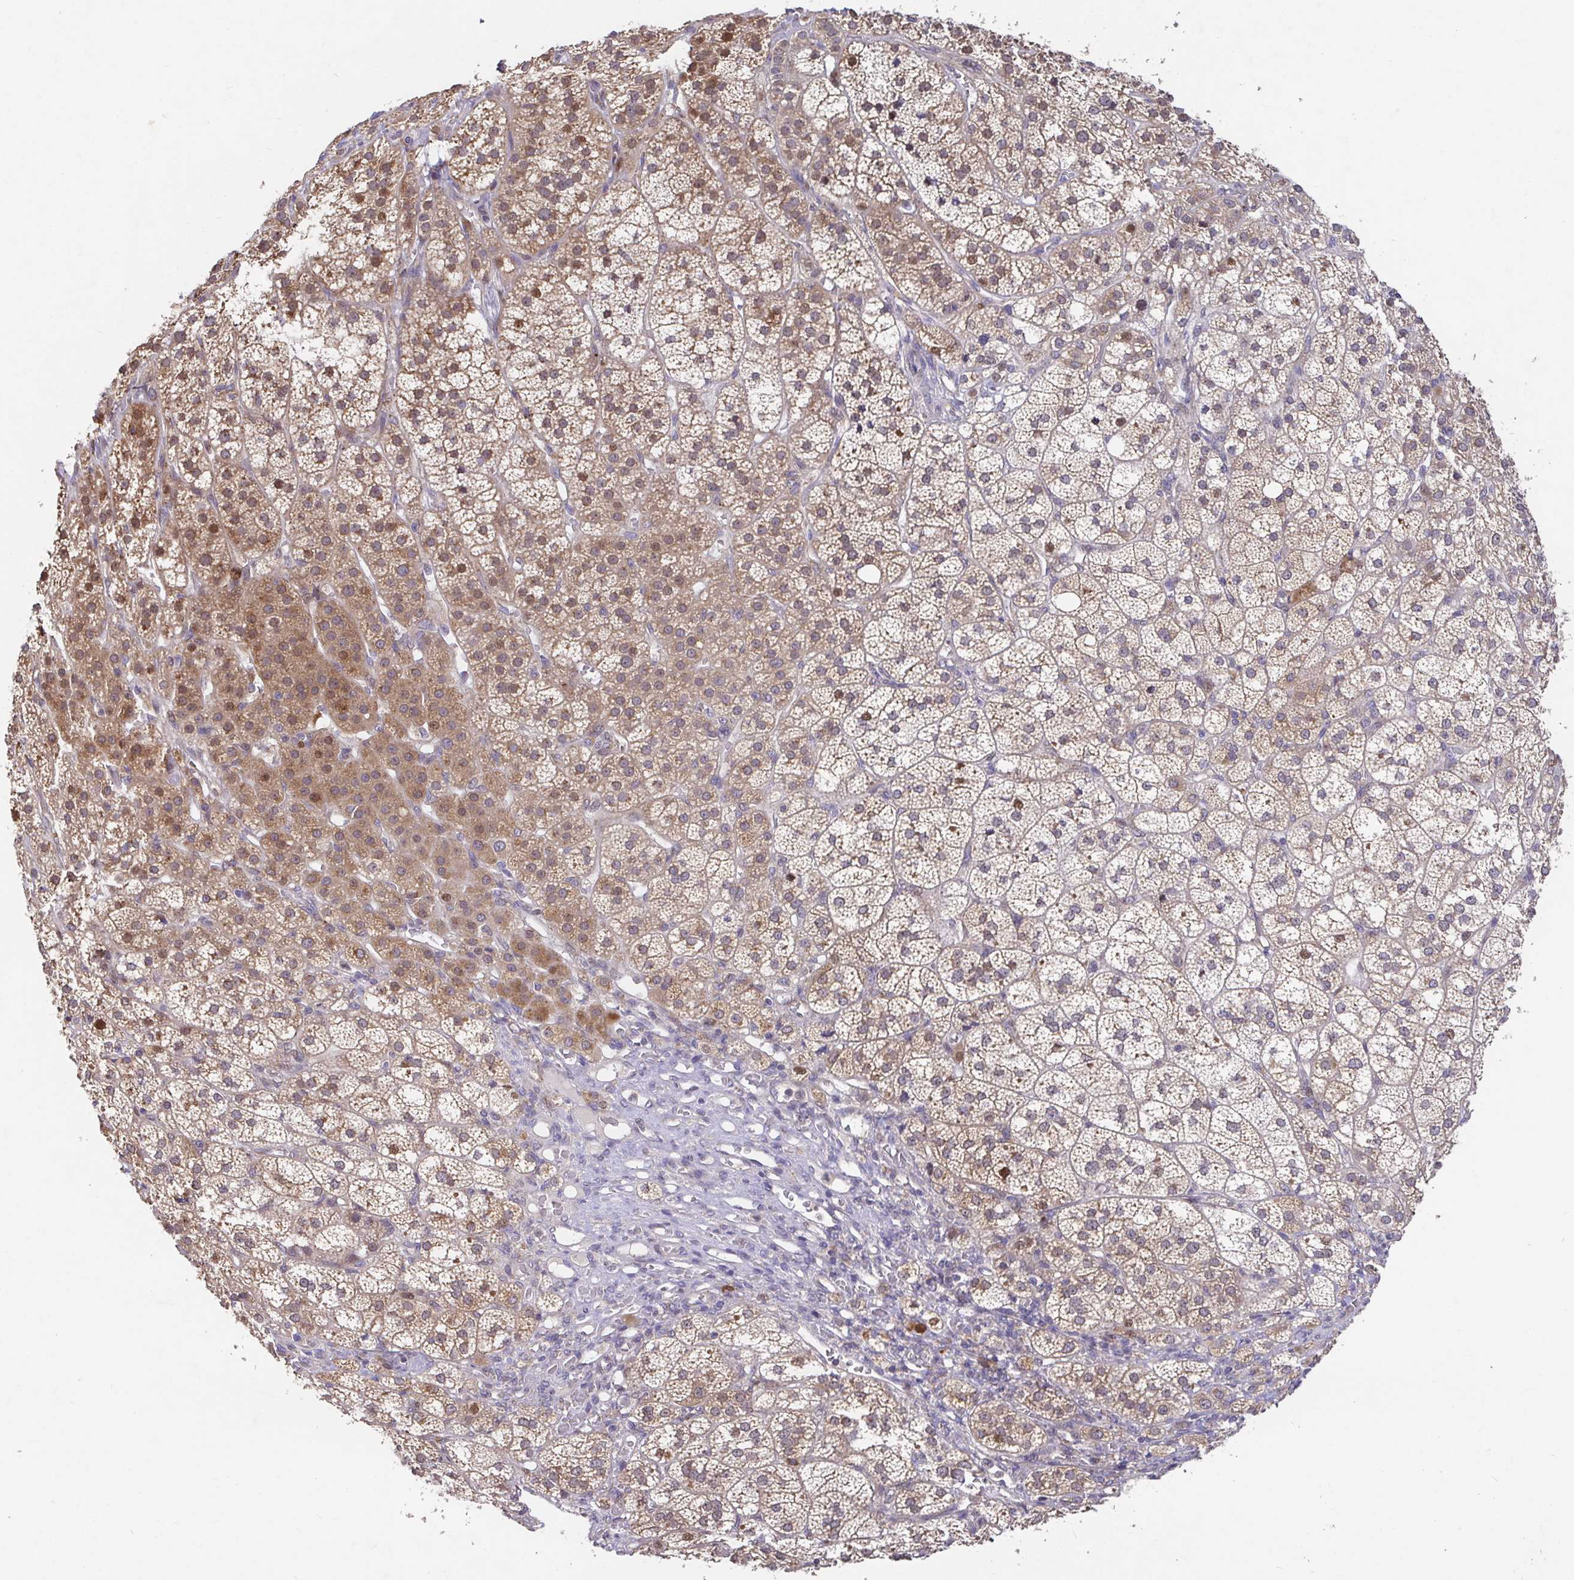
{"staining": {"intensity": "moderate", "quantity": ">75%", "location": "cytoplasmic/membranous,nuclear"}, "tissue": "adrenal gland", "cell_type": "Glandular cells", "image_type": "normal", "snomed": [{"axis": "morphology", "description": "Normal tissue, NOS"}, {"axis": "topography", "description": "Adrenal gland"}], "caption": "Adrenal gland stained with immunohistochemistry (IHC) exhibits moderate cytoplasmic/membranous,nuclear positivity in approximately >75% of glandular cells. (DAB IHC with brightfield microscopy, high magnification).", "gene": "ELP1", "patient": {"sex": "female", "age": 60}}